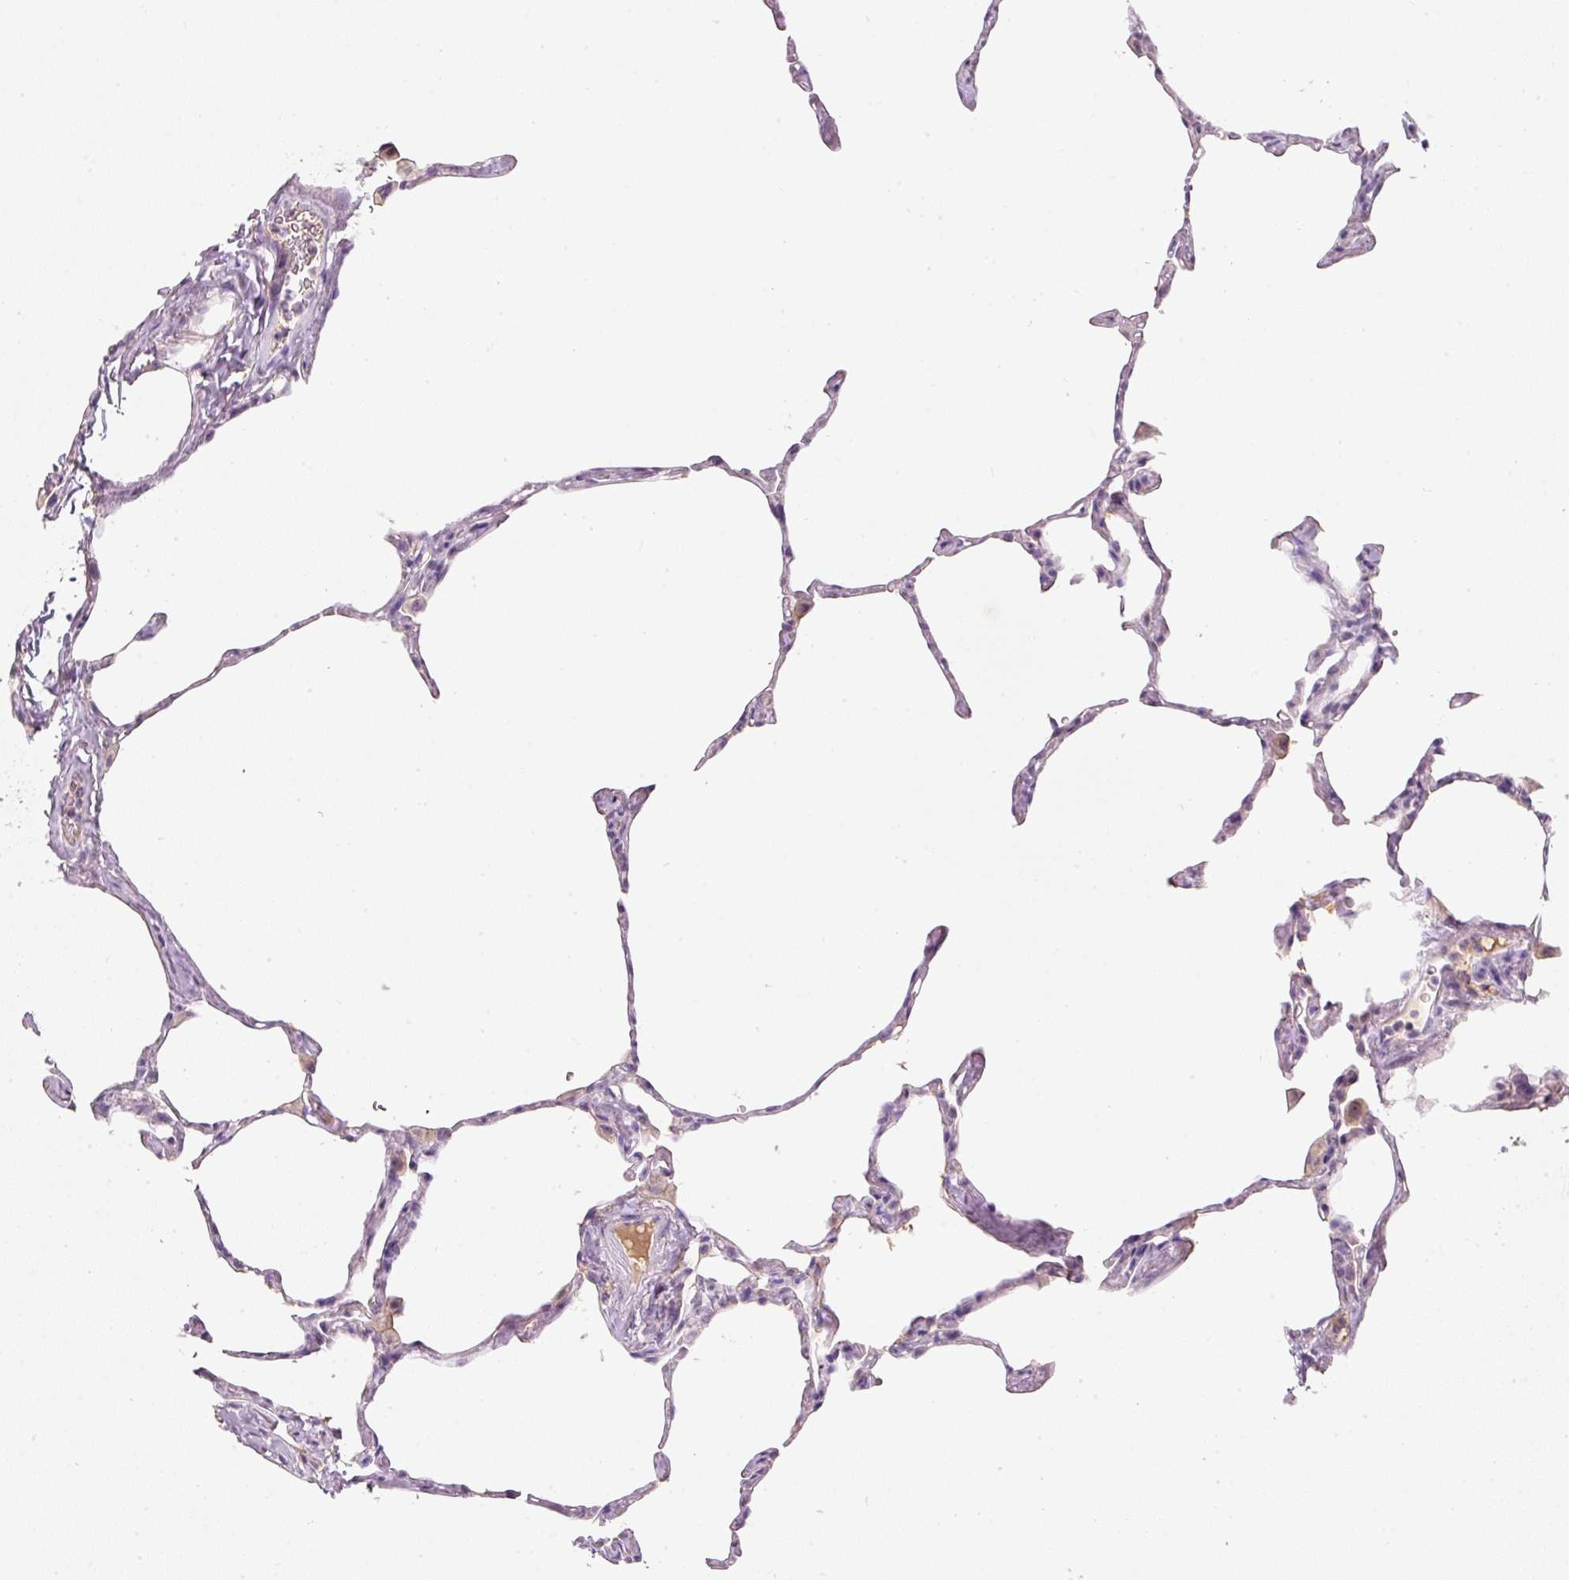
{"staining": {"intensity": "negative", "quantity": "none", "location": "none"}, "tissue": "lung", "cell_type": "Alveolar cells", "image_type": "normal", "snomed": [{"axis": "morphology", "description": "Normal tissue, NOS"}, {"axis": "topography", "description": "Lung"}], "caption": "This is a photomicrograph of immunohistochemistry (IHC) staining of benign lung, which shows no expression in alveolar cells.", "gene": "TMEM37", "patient": {"sex": "male", "age": 65}}